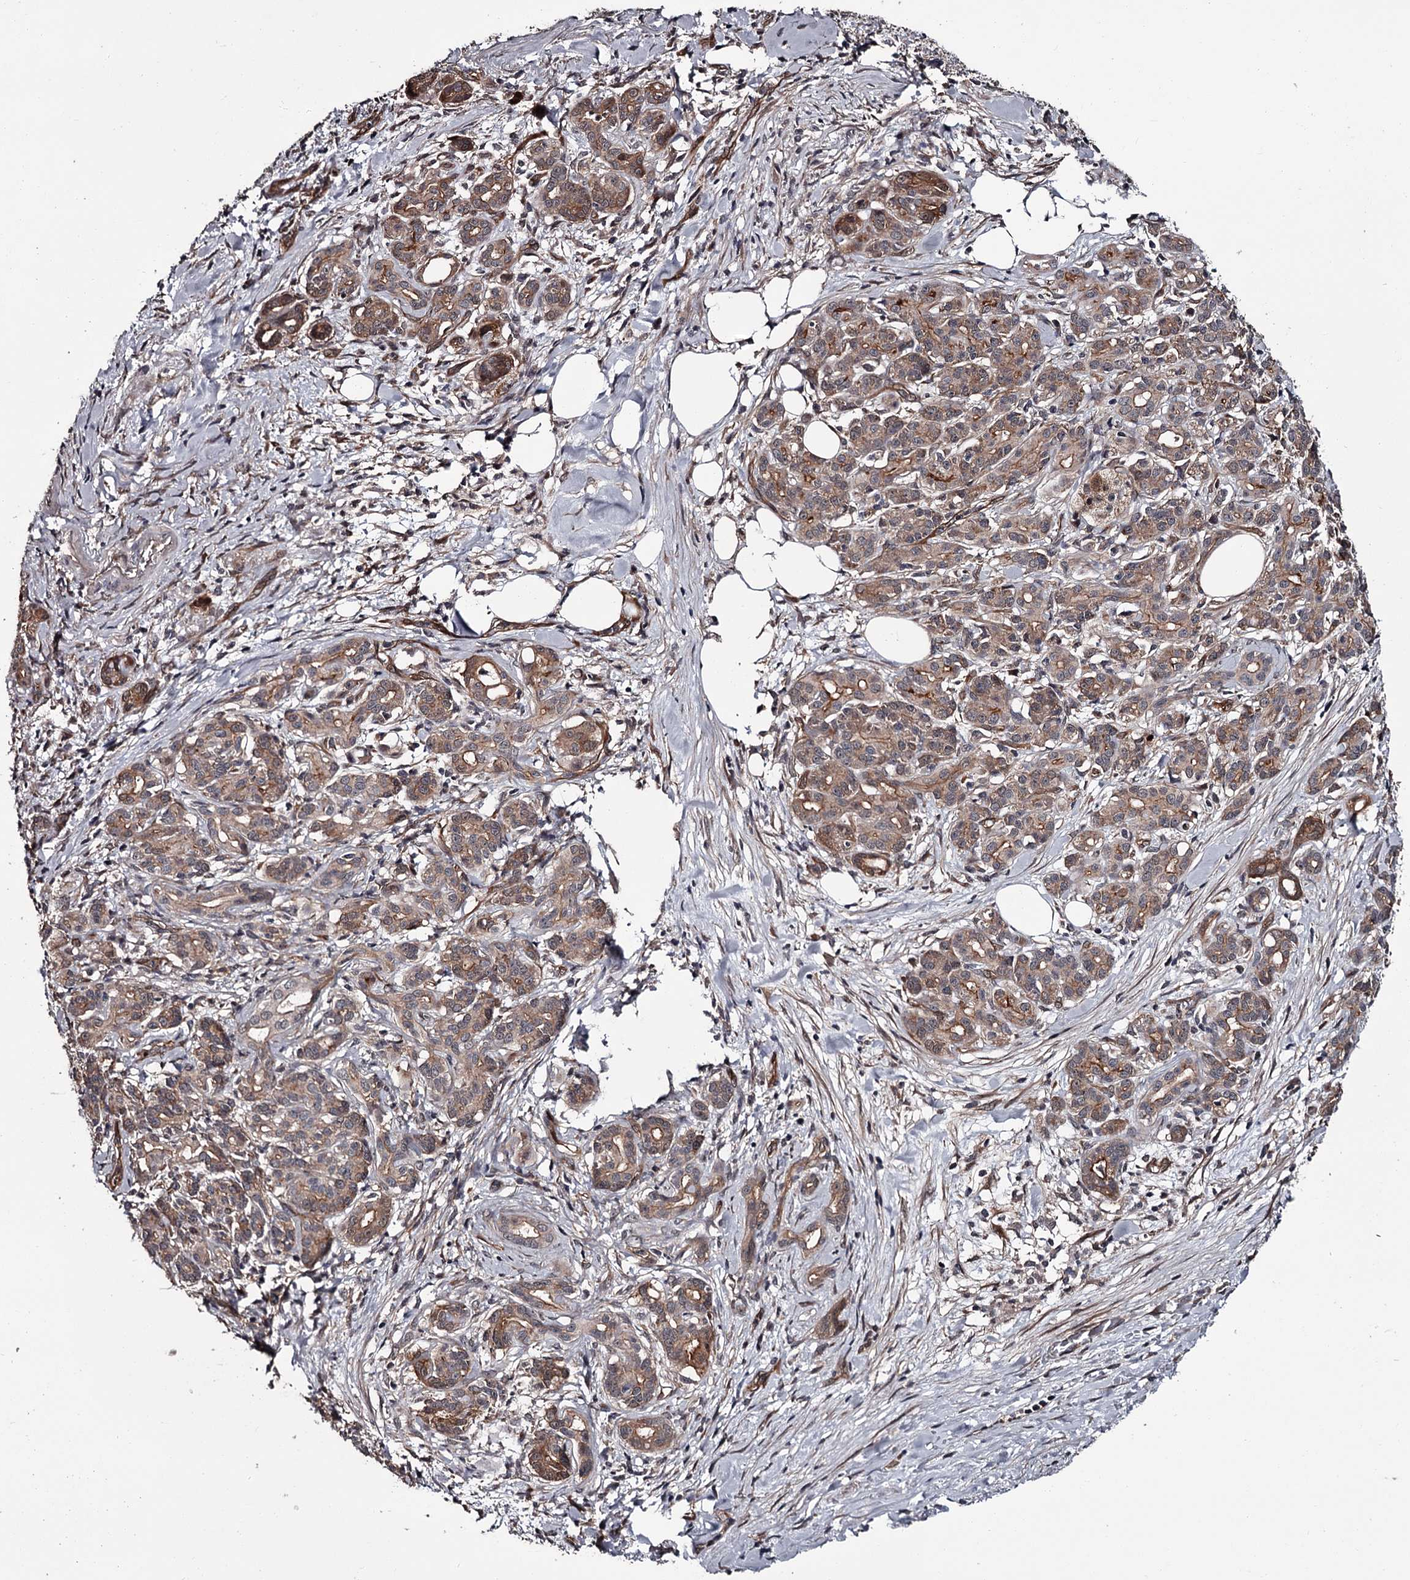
{"staining": {"intensity": "moderate", "quantity": ">75%", "location": "cytoplasmic/membranous"}, "tissue": "pancreatic cancer", "cell_type": "Tumor cells", "image_type": "cancer", "snomed": [{"axis": "morphology", "description": "Adenocarcinoma, NOS"}, {"axis": "topography", "description": "Pancreas"}], "caption": "Immunohistochemical staining of human pancreatic cancer shows medium levels of moderate cytoplasmic/membranous positivity in approximately >75% of tumor cells. The staining was performed using DAB, with brown indicating positive protein expression. Nuclei are stained blue with hematoxylin.", "gene": "CDC42EP2", "patient": {"sex": "female", "age": 66}}